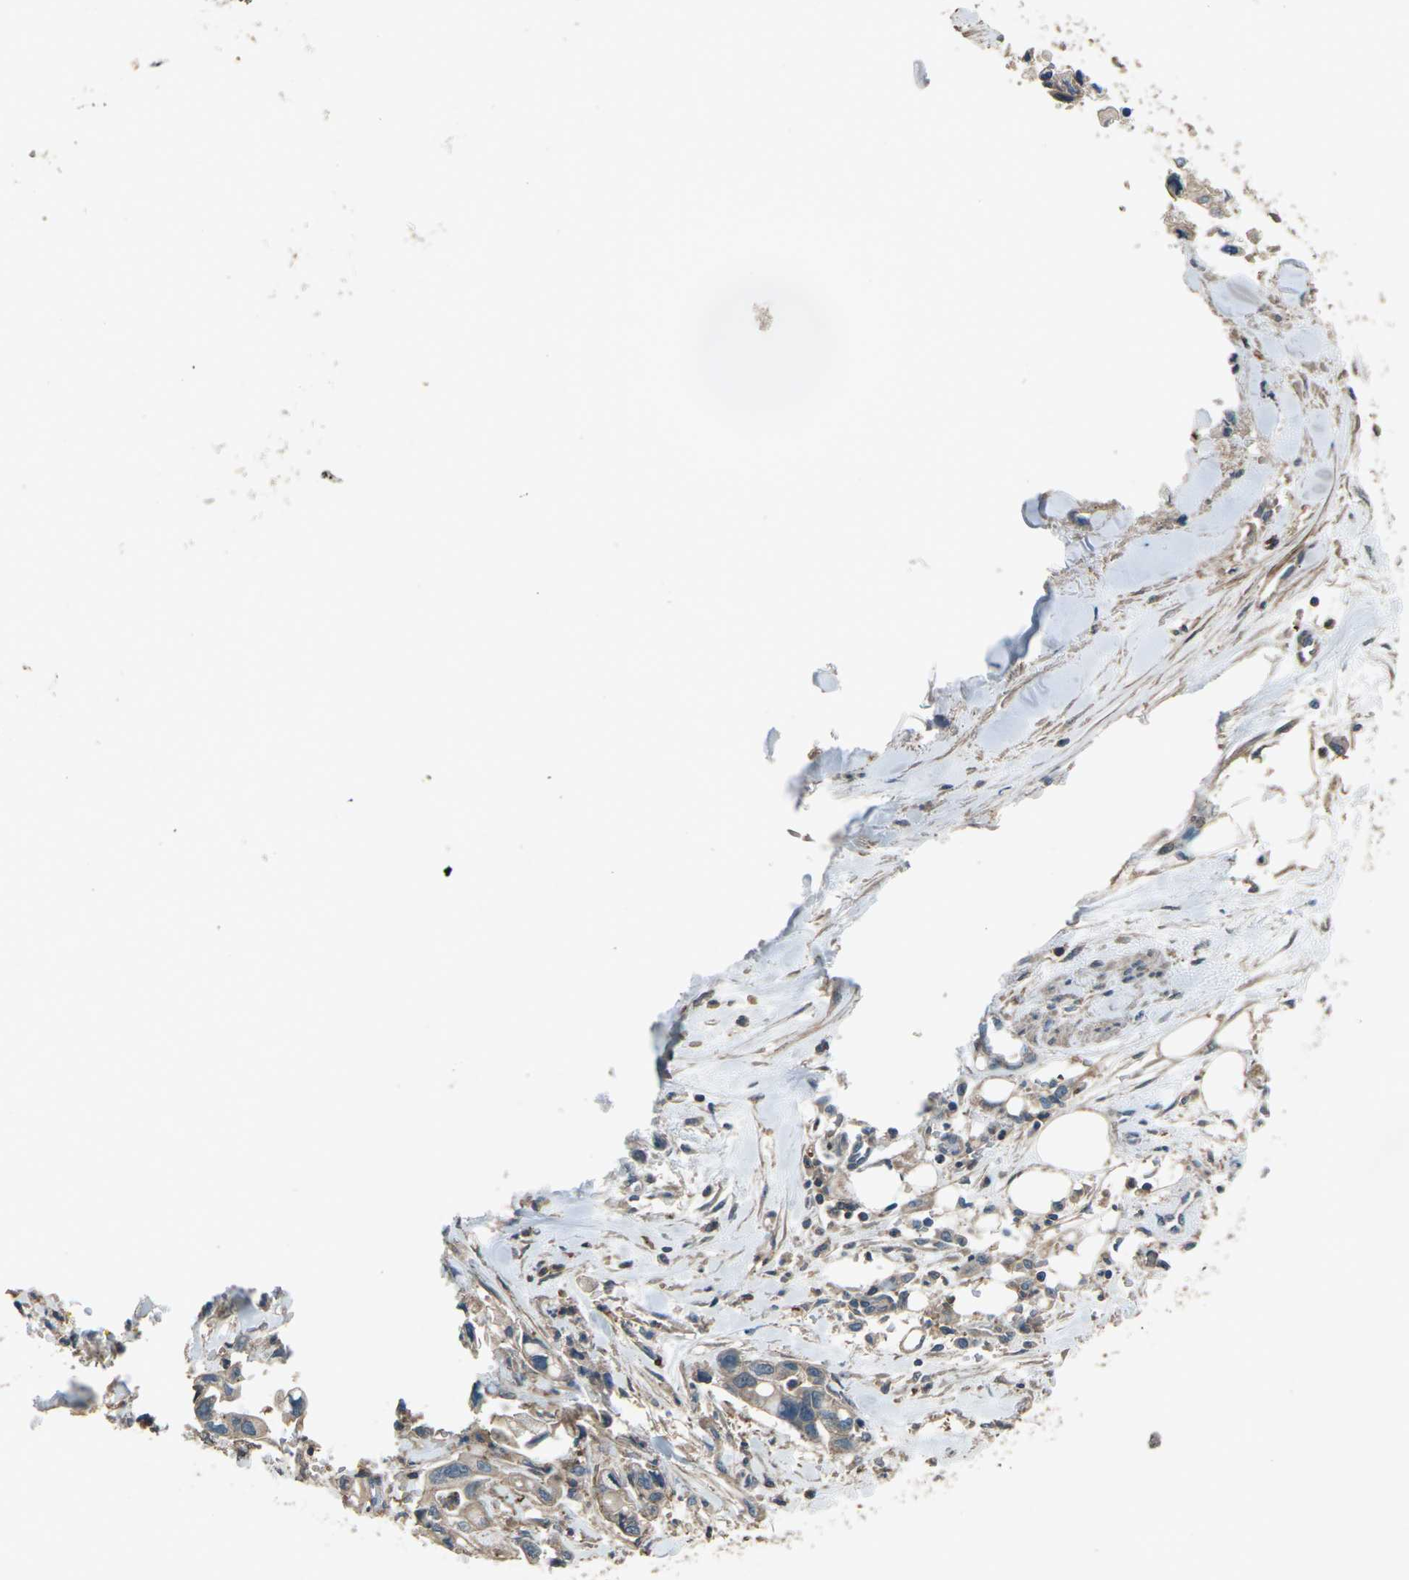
{"staining": {"intensity": "weak", "quantity": ">75%", "location": "cytoplasmic/membranous"}, "tissue": "pancreatic cancer", "cell_type": "Tumor cells", "image_type": "cancer", "snomed": [{"axis": "morphology", "description": "Adenocarcinoma, NOS"}, {"axis": "topography", "description": "Pancreas"}], "caption": "Immunohistochemistry (IHC) of pancreatic cancer (adenocarcinoma) reveals low levels of weak cytoplasmic/membranous expression in approximately >75% of tumor cells.", "gene": "CMTM4", "patient": {"sex": "male", "age": 70}}